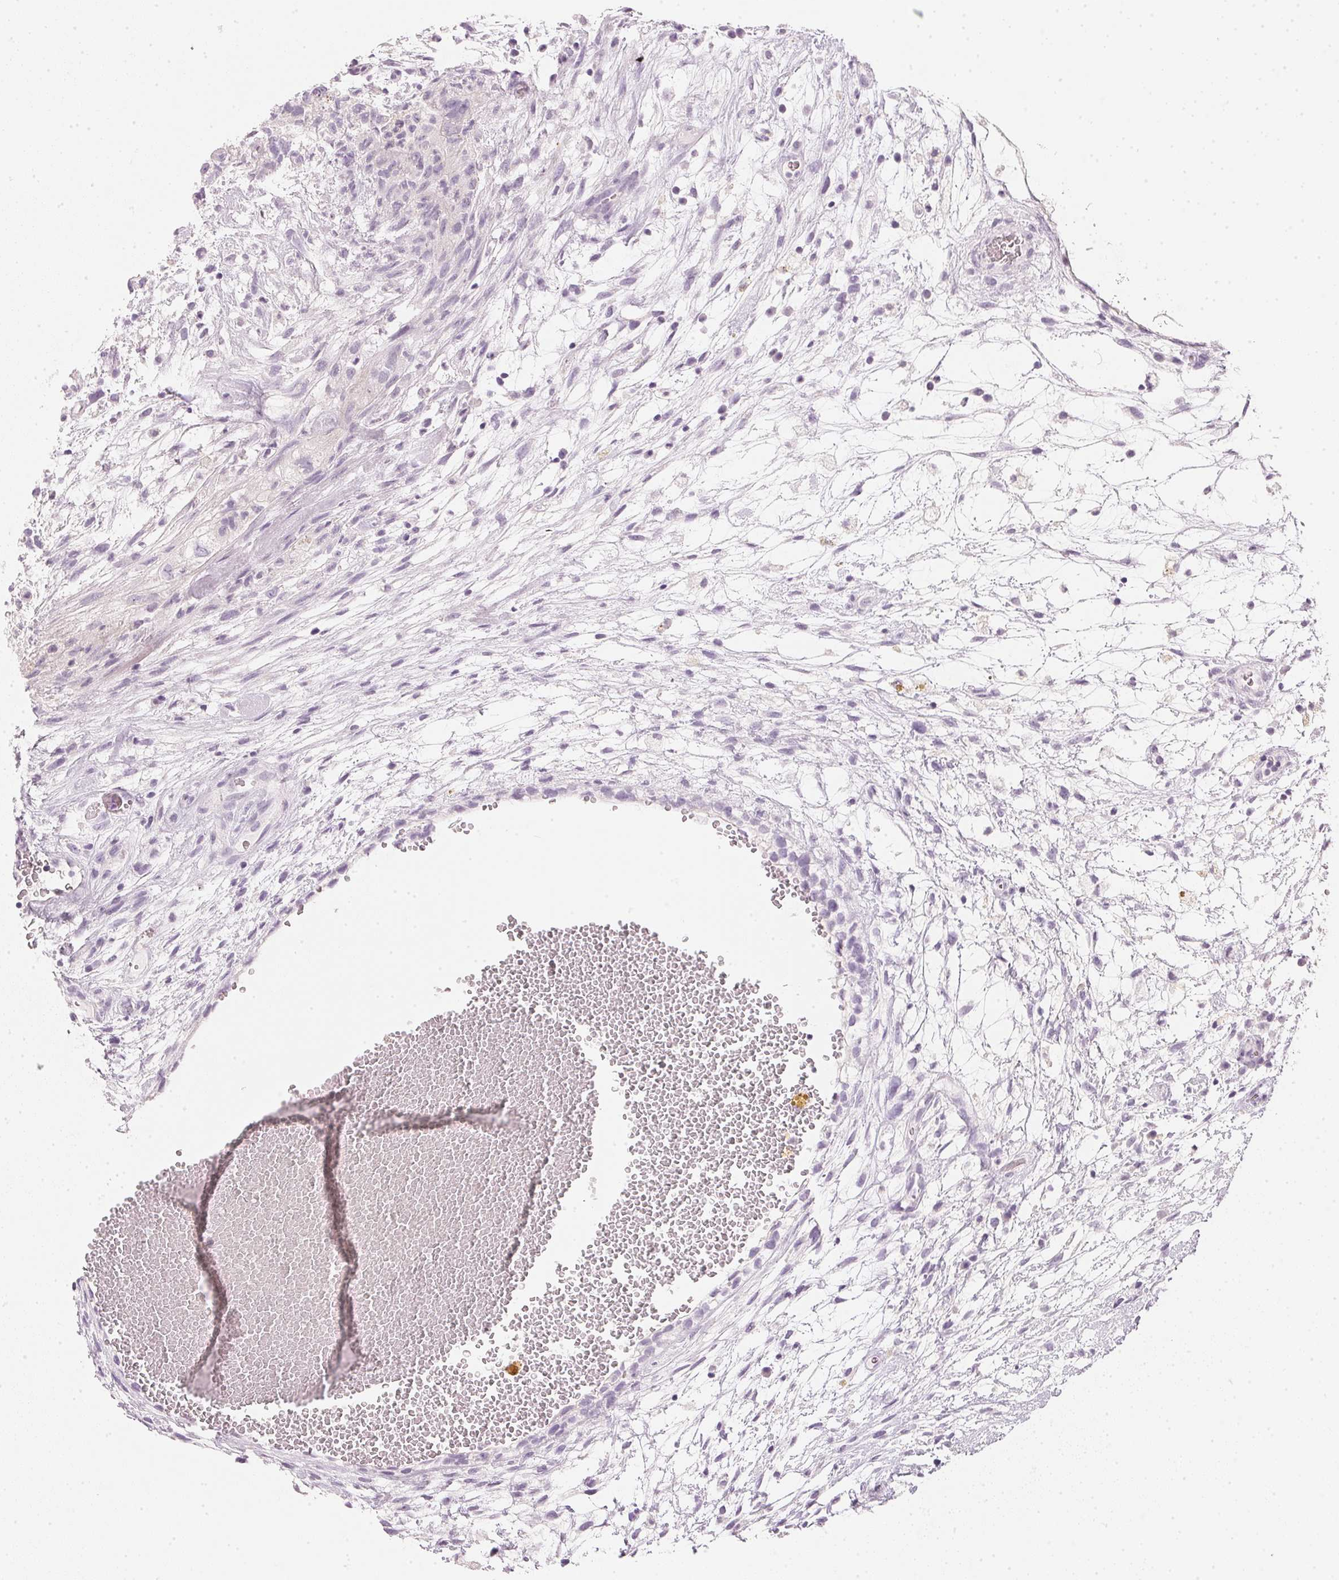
{"staining": {"intensity": "negative", "quantity": "none", "location": "none"}, "tissue": "testis cancer", "cell_type": "Tumor cells", "image_type": "cancer", "snomed": [{"axis": "morphology", "description": "Normal tissue, NOS"}, {"axis": "morphology", "description": "Carcinoma, Embryonal, NOS"}, {"axis": "topography", "description": "Testis"}], "caption": "A photomicrograph of human testis cancer is negative for staining in tumor cells.", "gene": "CHST4", "patient": {"sex": "male", "age": 32}}